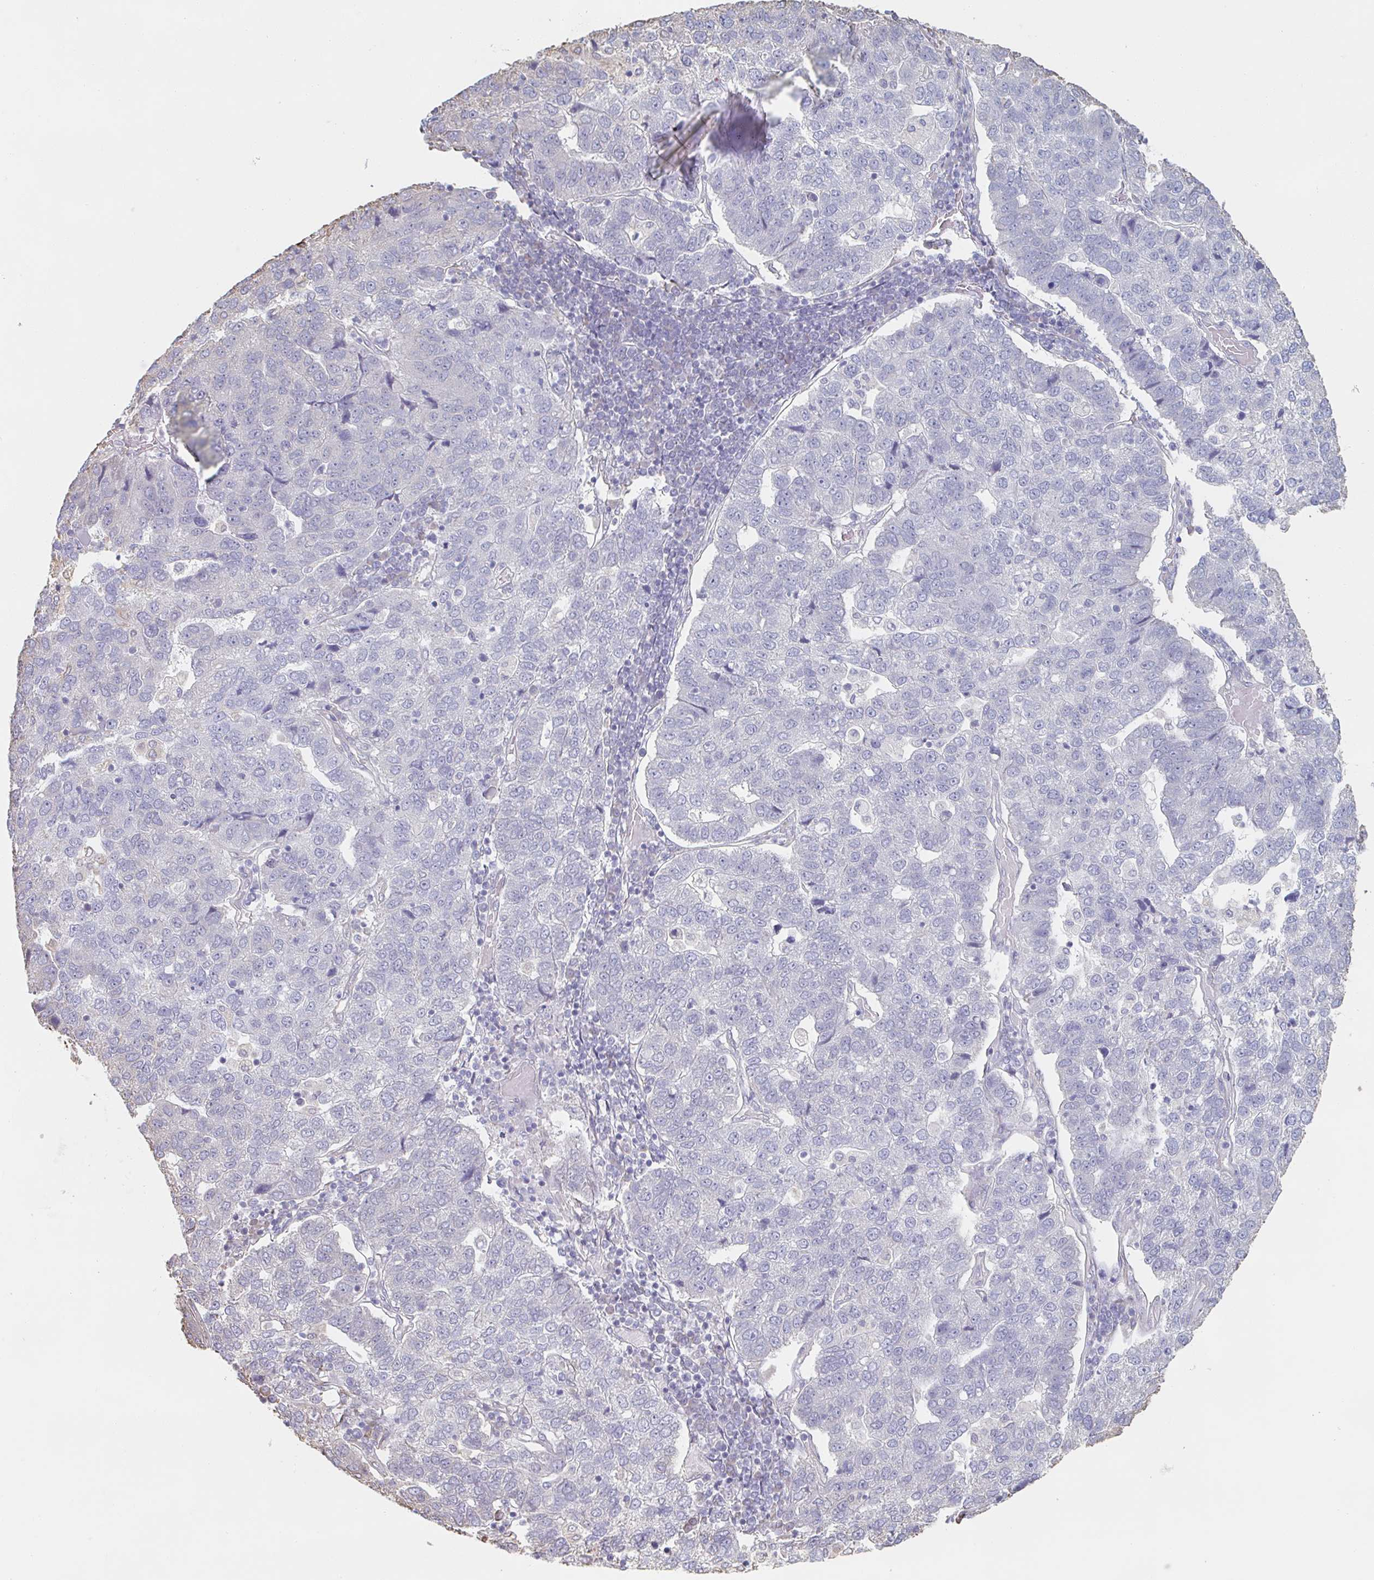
{"staining": {"intensity": "negative", "quantity": "none", "location": "none"}, "tissue": "pancreatic cancer", "cell_type": "Tumor cells", "image_type": "cancer", "snomed": [{"axis": "morphology", "description": "Adenocarcinoma, NOS"}, {"axis": "topography", "description": "Pancreas"}], "caption": "Tumor cells are negative for brown protein staining in pancreatic adenocarcinoma.", "gene": "RAB5IF", "patient": {"sex": "female", "age": 61}}